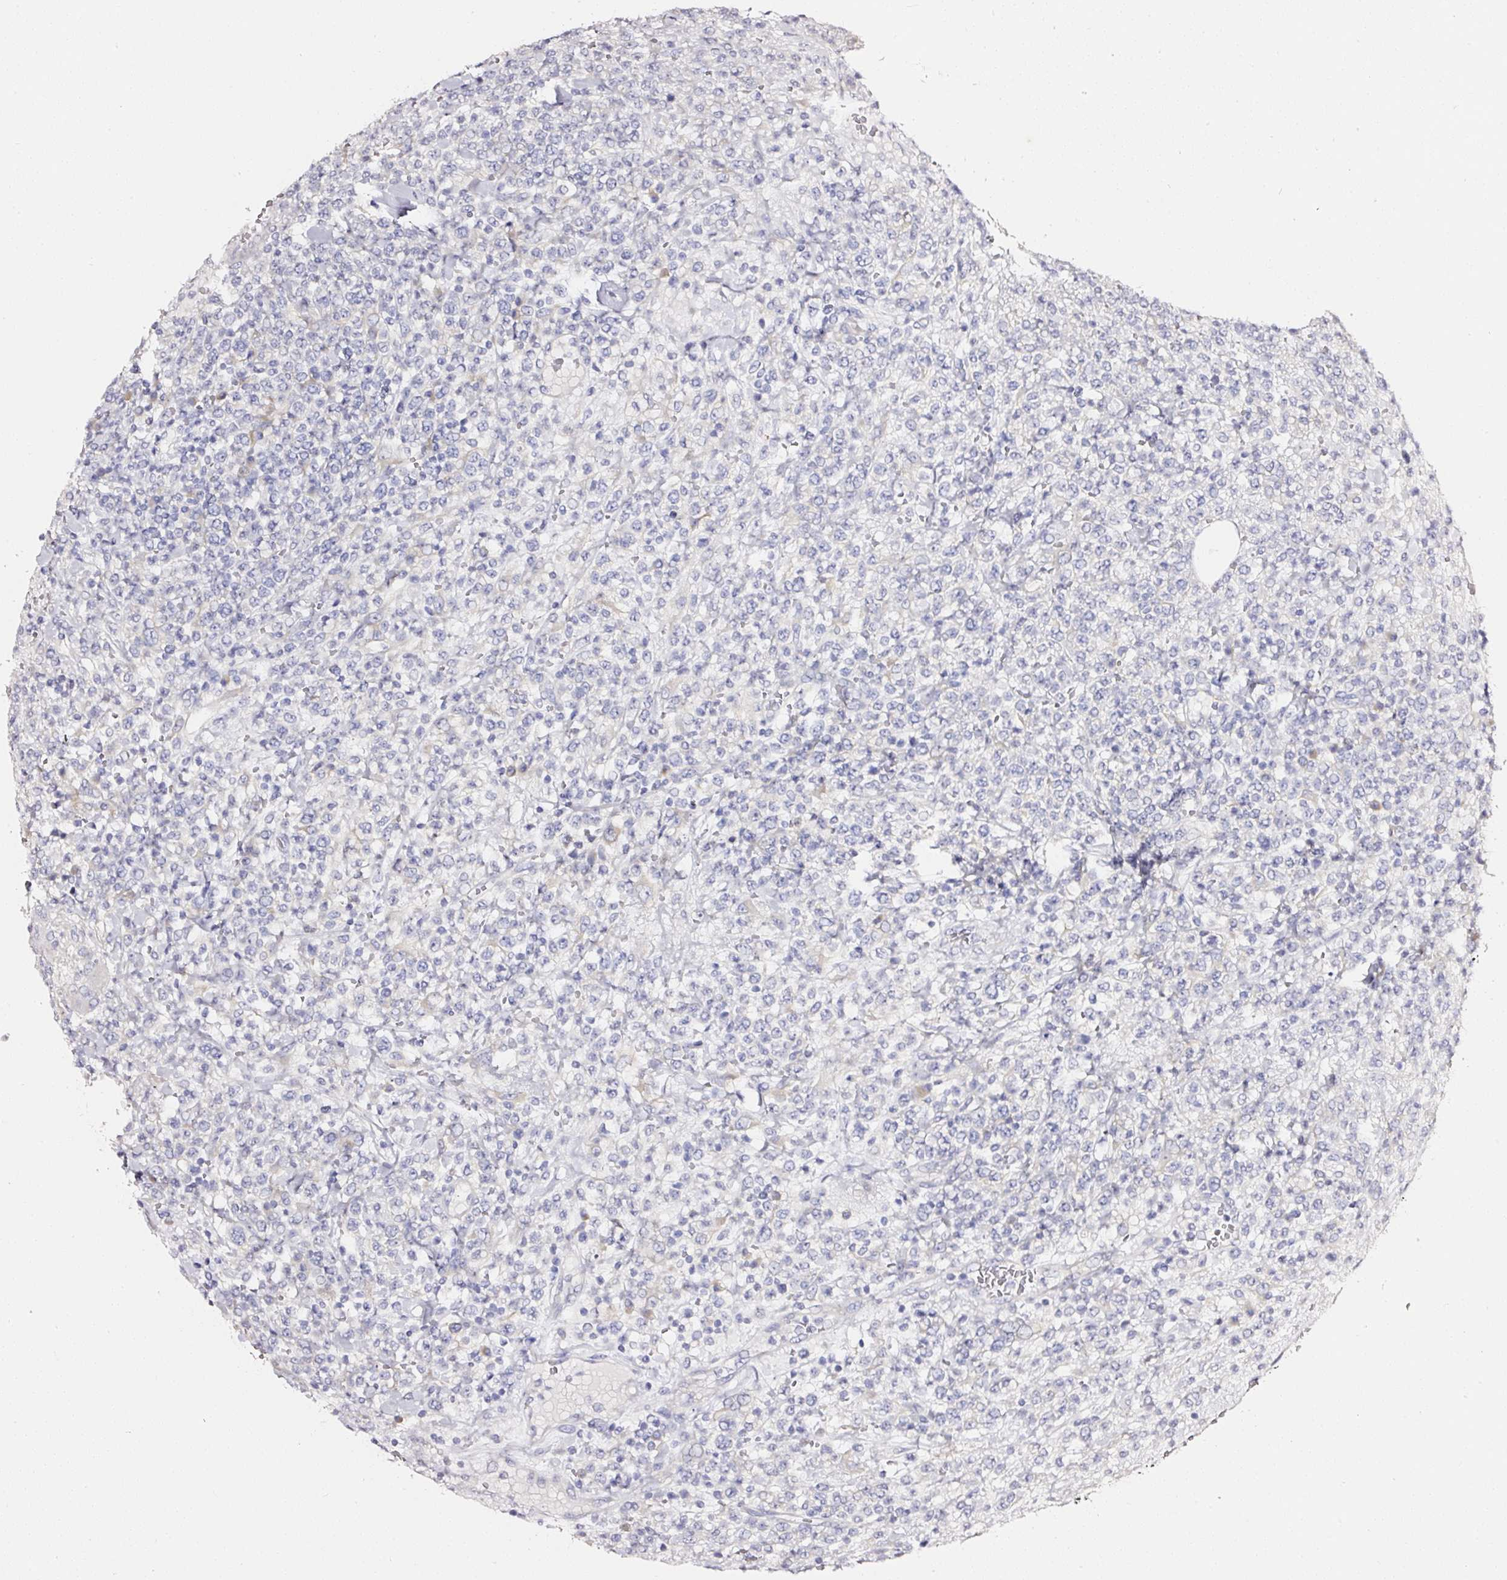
{"staining": {"intensity": "negative", "quantity": "none", "location": "none"}, "tissue": "lymphoma", "cell_type": "Tumor cells", "image_type": "cancer", "snomed": [{"axis": "morphology", "description": "Malignant lymphoma, non-Hodgkin's type, High grade"}, {"axis": "topography", "description": "Colon"}], "caption": "The immunohistochemistry (IHC) image has no significant staining in tumor cells of high-grade malignant lymphoma, non-Hodgkin's type tissue.", "gene": "PDXDC1", "patient": {"sex": "female", "age": 53}}